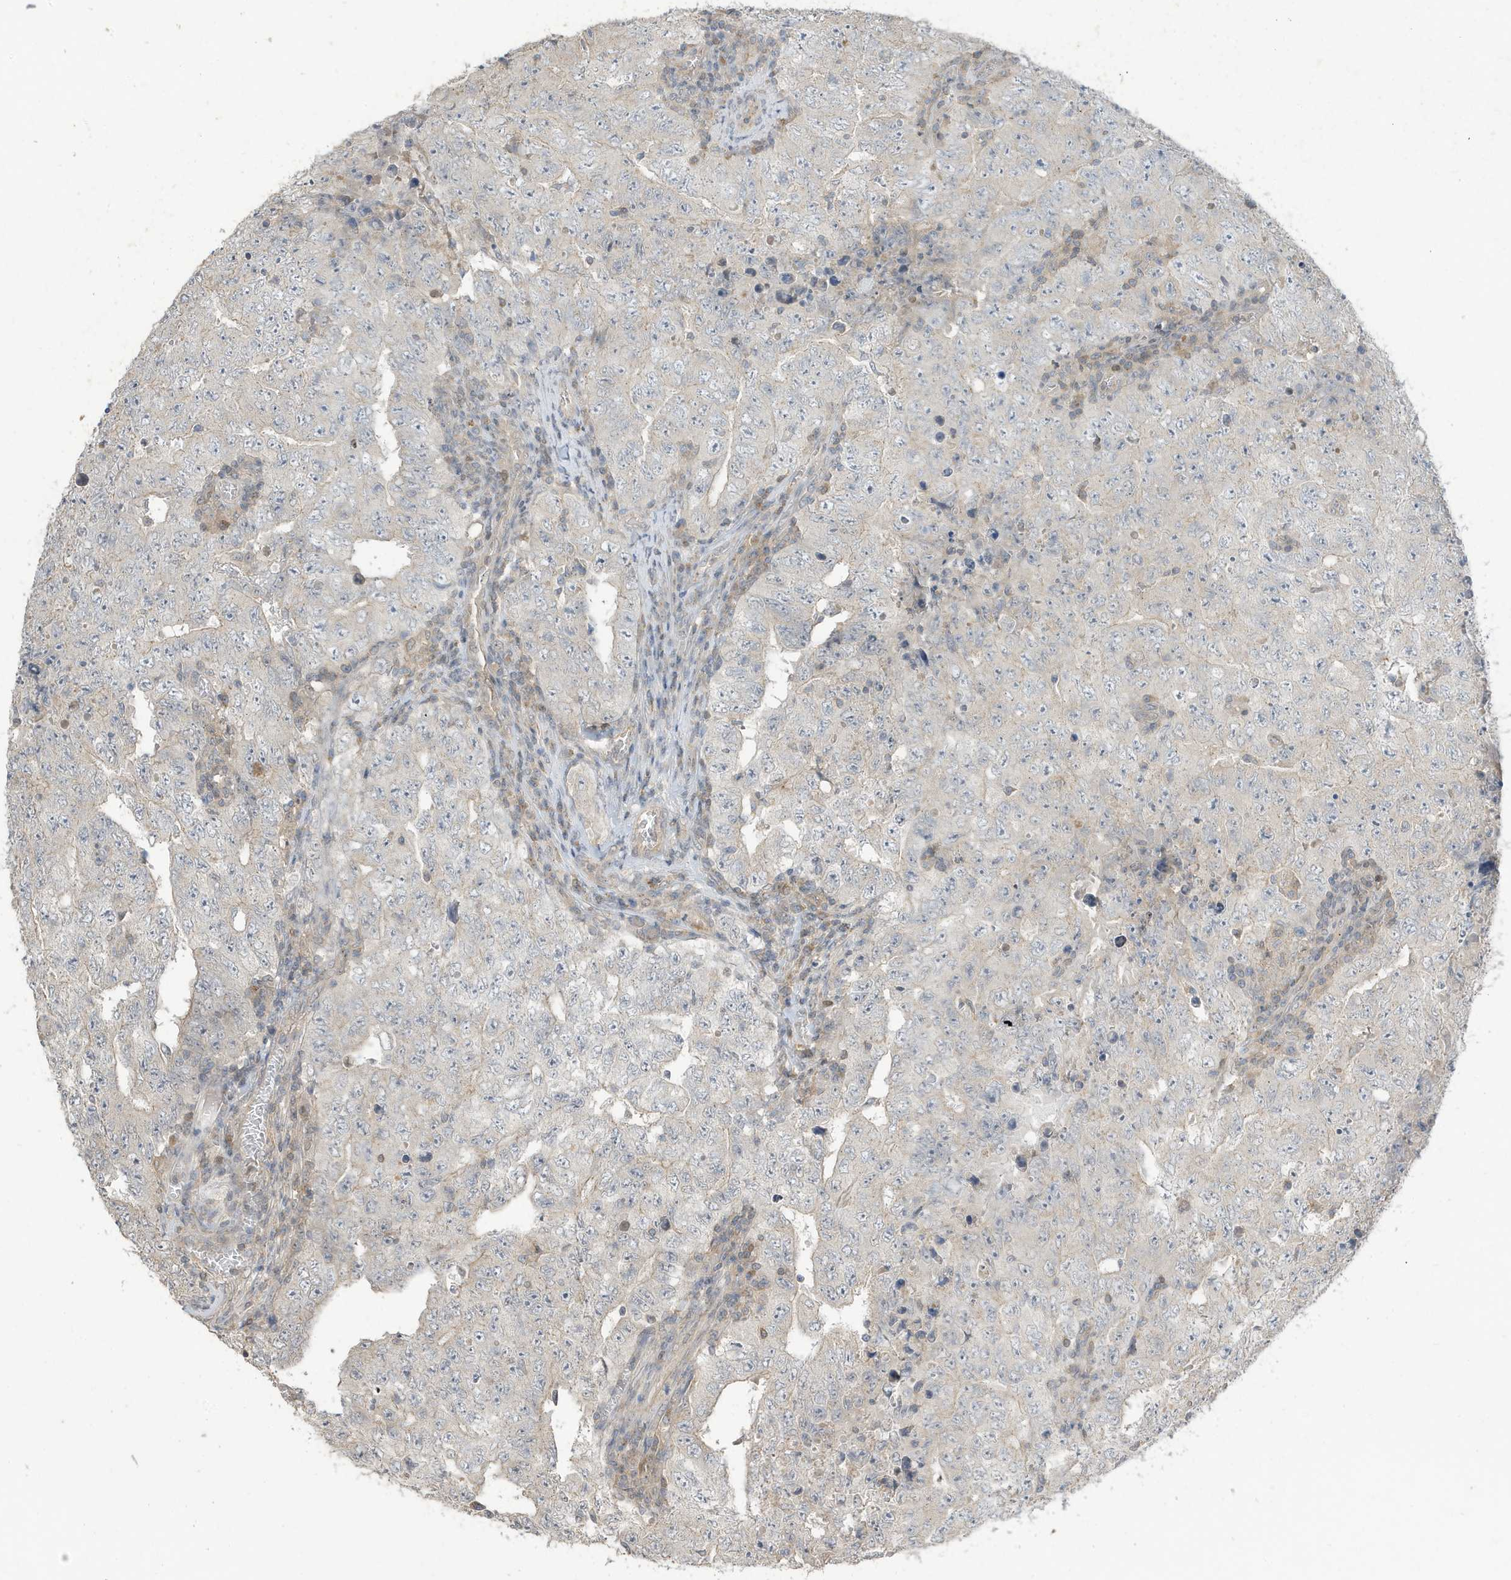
{"staining": {"intensity": "negative", "quantity": "none", "location": "none"}, "tissue": "testis cancer", "cell_type": "Tumor cells", "image_type": "cancer", "snomed": [{"axis": "morphology", "description": "Carcinoma, Embryonal, NOS"}, {"axis": "topography", "description": "Testis"}], "caption": "Histopathology image shows no significant protein expression in tumor cells of testis embryonal carcinoma. (DAB immunohistochemistry (IHC) with hematoxylin counter stain).", "gene": "TAB3", "patient": {"sex": "male", "age": 26}}